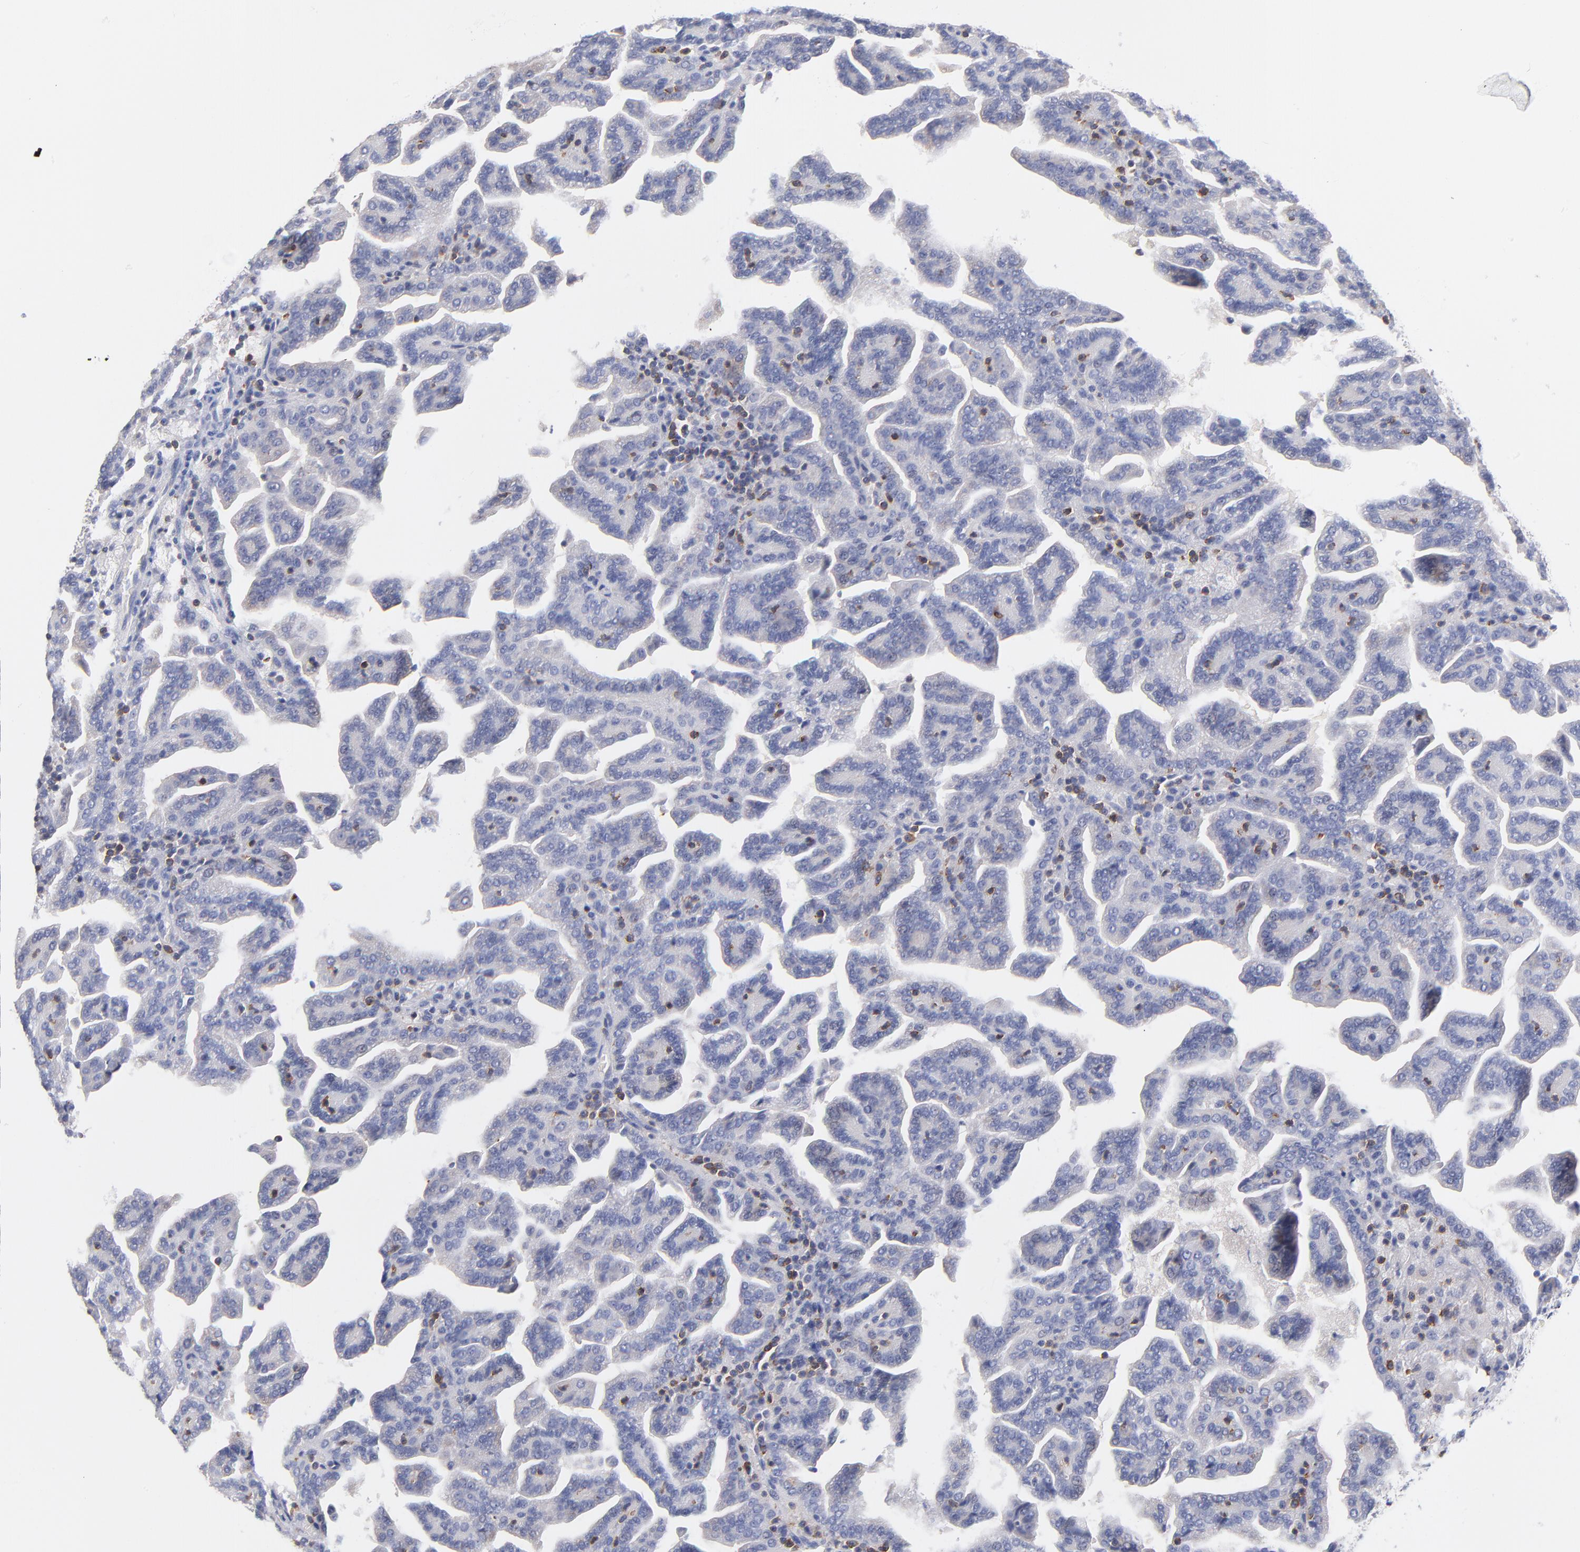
{"staining": {"intensity": "negative", "quantity": "none", "location": "none"}, "tissue": "renal cancer", "cell_type": "Tumor cells", "image_type": "cancer", "snomed": [{"axis": "morphology", "description": "Adenocarcinoma, NOS"}, {"axis": "topography", "description": "Kidney"}], "caption": "Immunohistochemical staining of renal adenocarcinoma demonstrates no significant positivity in tumor cells.", "gene": "KREMEN2", "patient": {"sex": "male", "age": 61}}